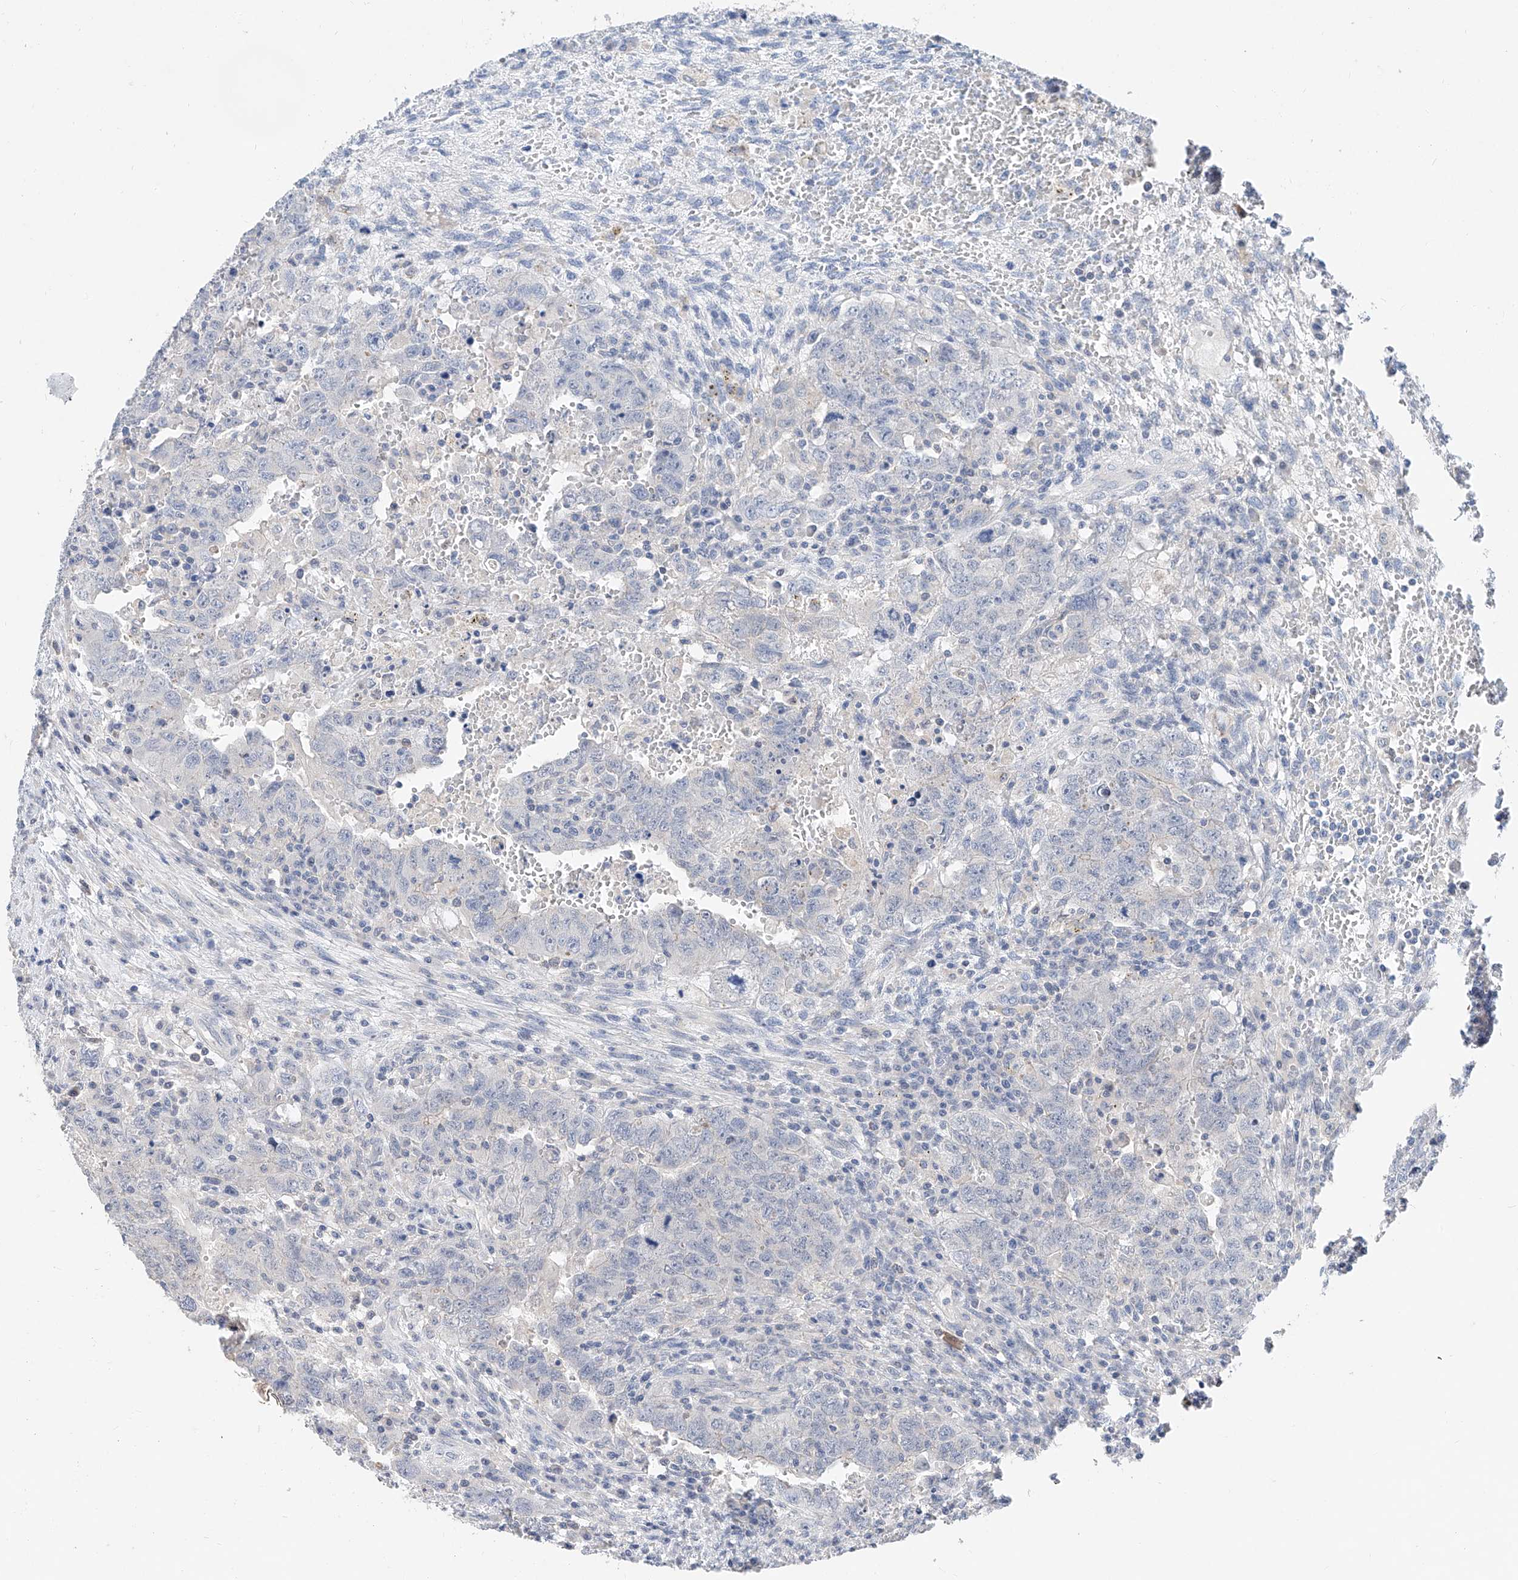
{"staining": {"intensity": "negative", "quantity": "none", "location": "none"}, "tissue": "testis cancer", "cell_type": "Tumor cells", "image_type": "cancer", "snomed": [{"axis": "morphology", "description": "Carcinoma, Embryonal, NOS"}, {"axis": "topography", "description": "Testis"}], "caption": "Immunohistochemistry (IHC) photomicrograph of neoplastic tissue: human testis embryonal carcinoma stained with DAB reveals no significant protein staining in tumor cells. The staining was performed using DAB (3,3'-diaminobenzidine) to visualize the protein expression in brown, while the nuclei were stained in blue with hematoxylin (Magnification: 20x).", "gene": "FUCA2", "patient": {"sex": "male", "age": 26}}